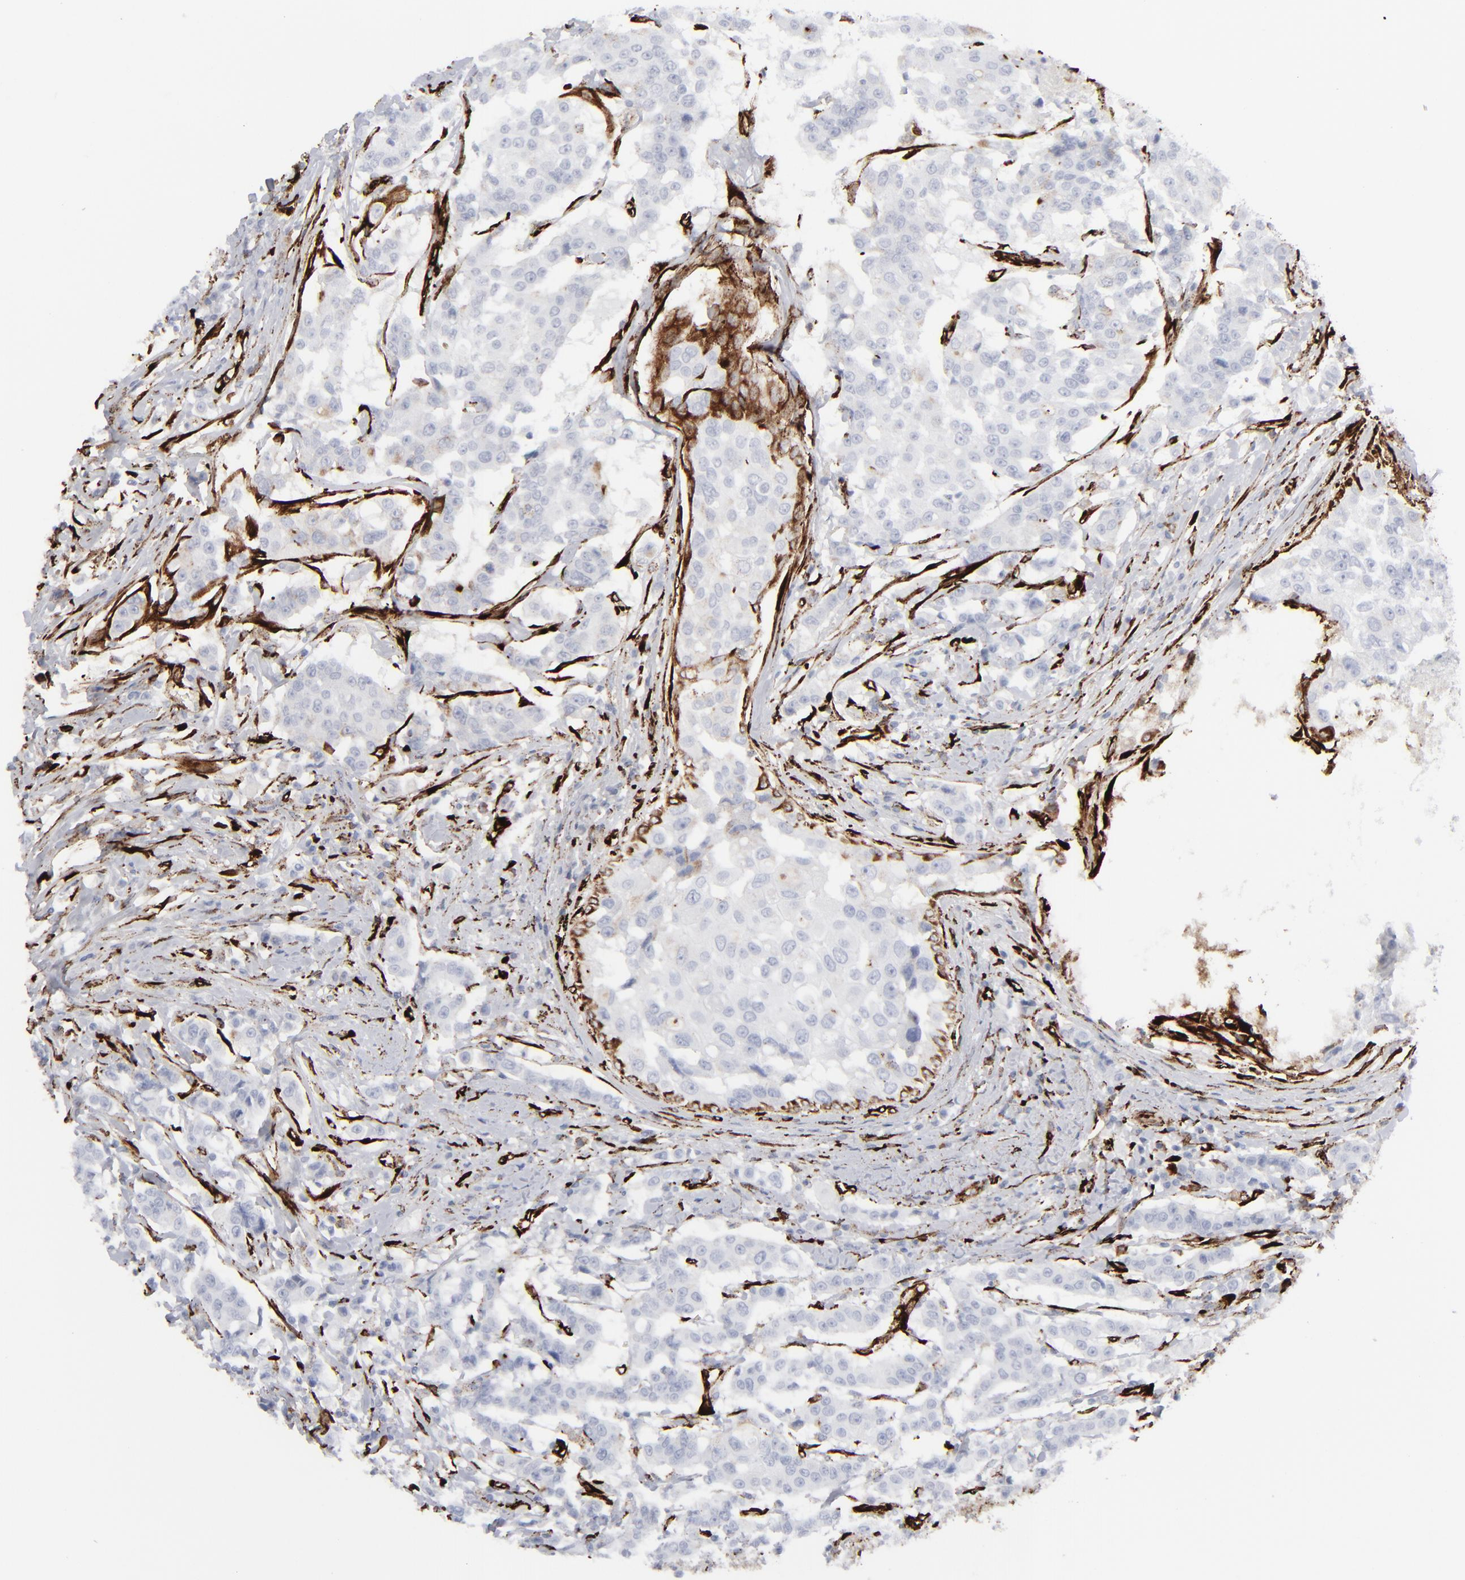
{"staining": {"intensity": "negative", "quantity": "none", "location": "none"}, "tissue": "breast cancer", "cell_type": "Tumor cells", "image_type": "cancer", "snomed": [{"axis": "morphology", "description": "Duct carcinoma"}, {"axis": "topography", "description": "Breast"}], "caption": "IHC of breast cancer demonstrates no staining in tumor cells.", "gene": "SPARC", "patient": {"sex": "female", "age": 27}}